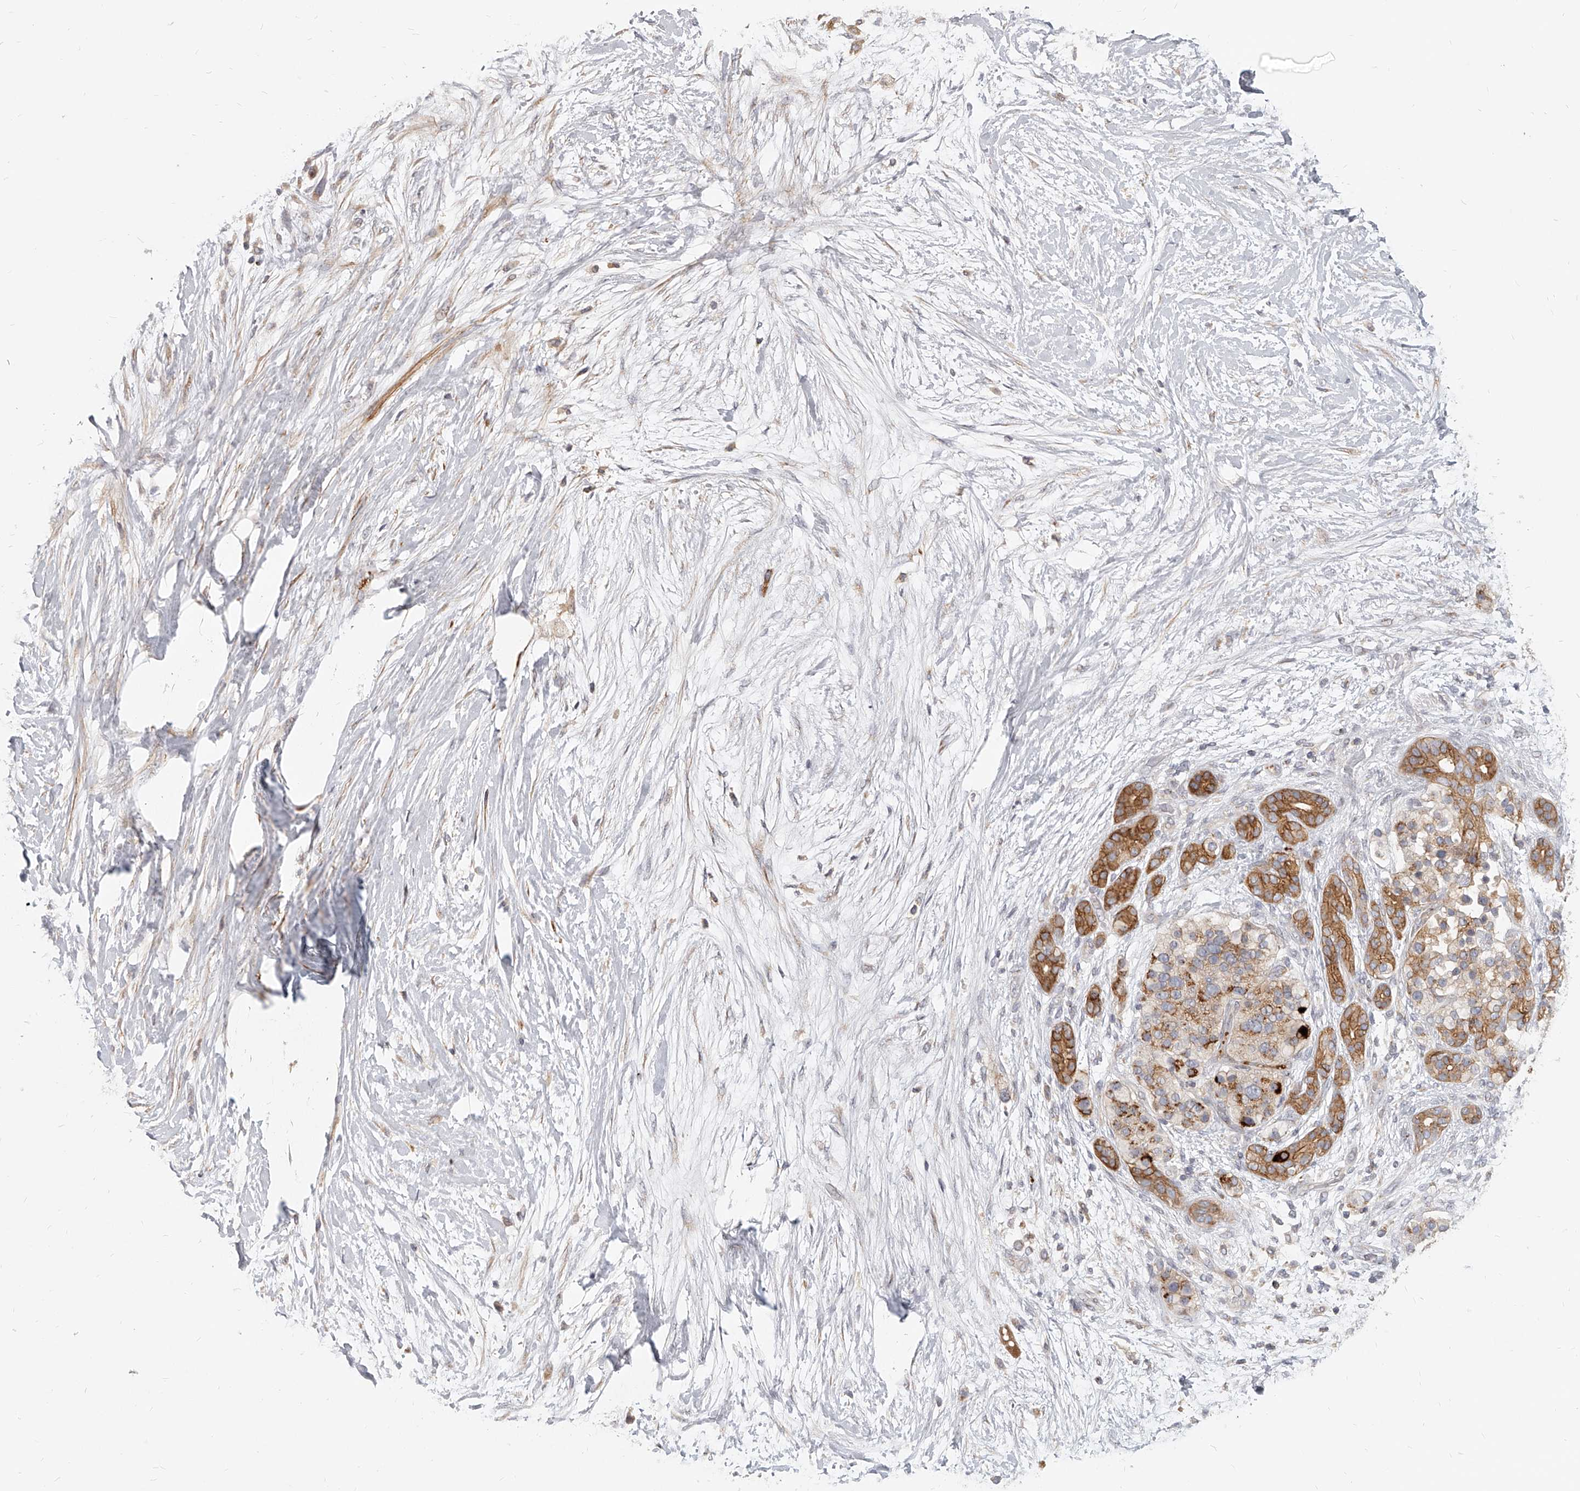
{"staining": {"intensity": "moderate", "quantity": ">75%", "location": "cytoplasmic/membranous"}, "tissue": "pancreatic cancer", "cell_type": "Tumor cells", "image_type": "cancer", "snomed": [{"axis": "morphology", "description": "Adenocarcinoma, NOS"}, {"axis": "topography", "description": "Pancreas"}], "caption": "IHC image of neoplastic tissue: pancreatic adenocarcinoma stained using immunohistochemistry (IHC) shows medium levels of moderate protein expression localized specifically in the cytoplasmic/membranous of tumor cells, appearing as a cytoplasmic/membranous brown color.", "gene": "SLC37A1", "patient": {"sex": "male", "age": 53}}